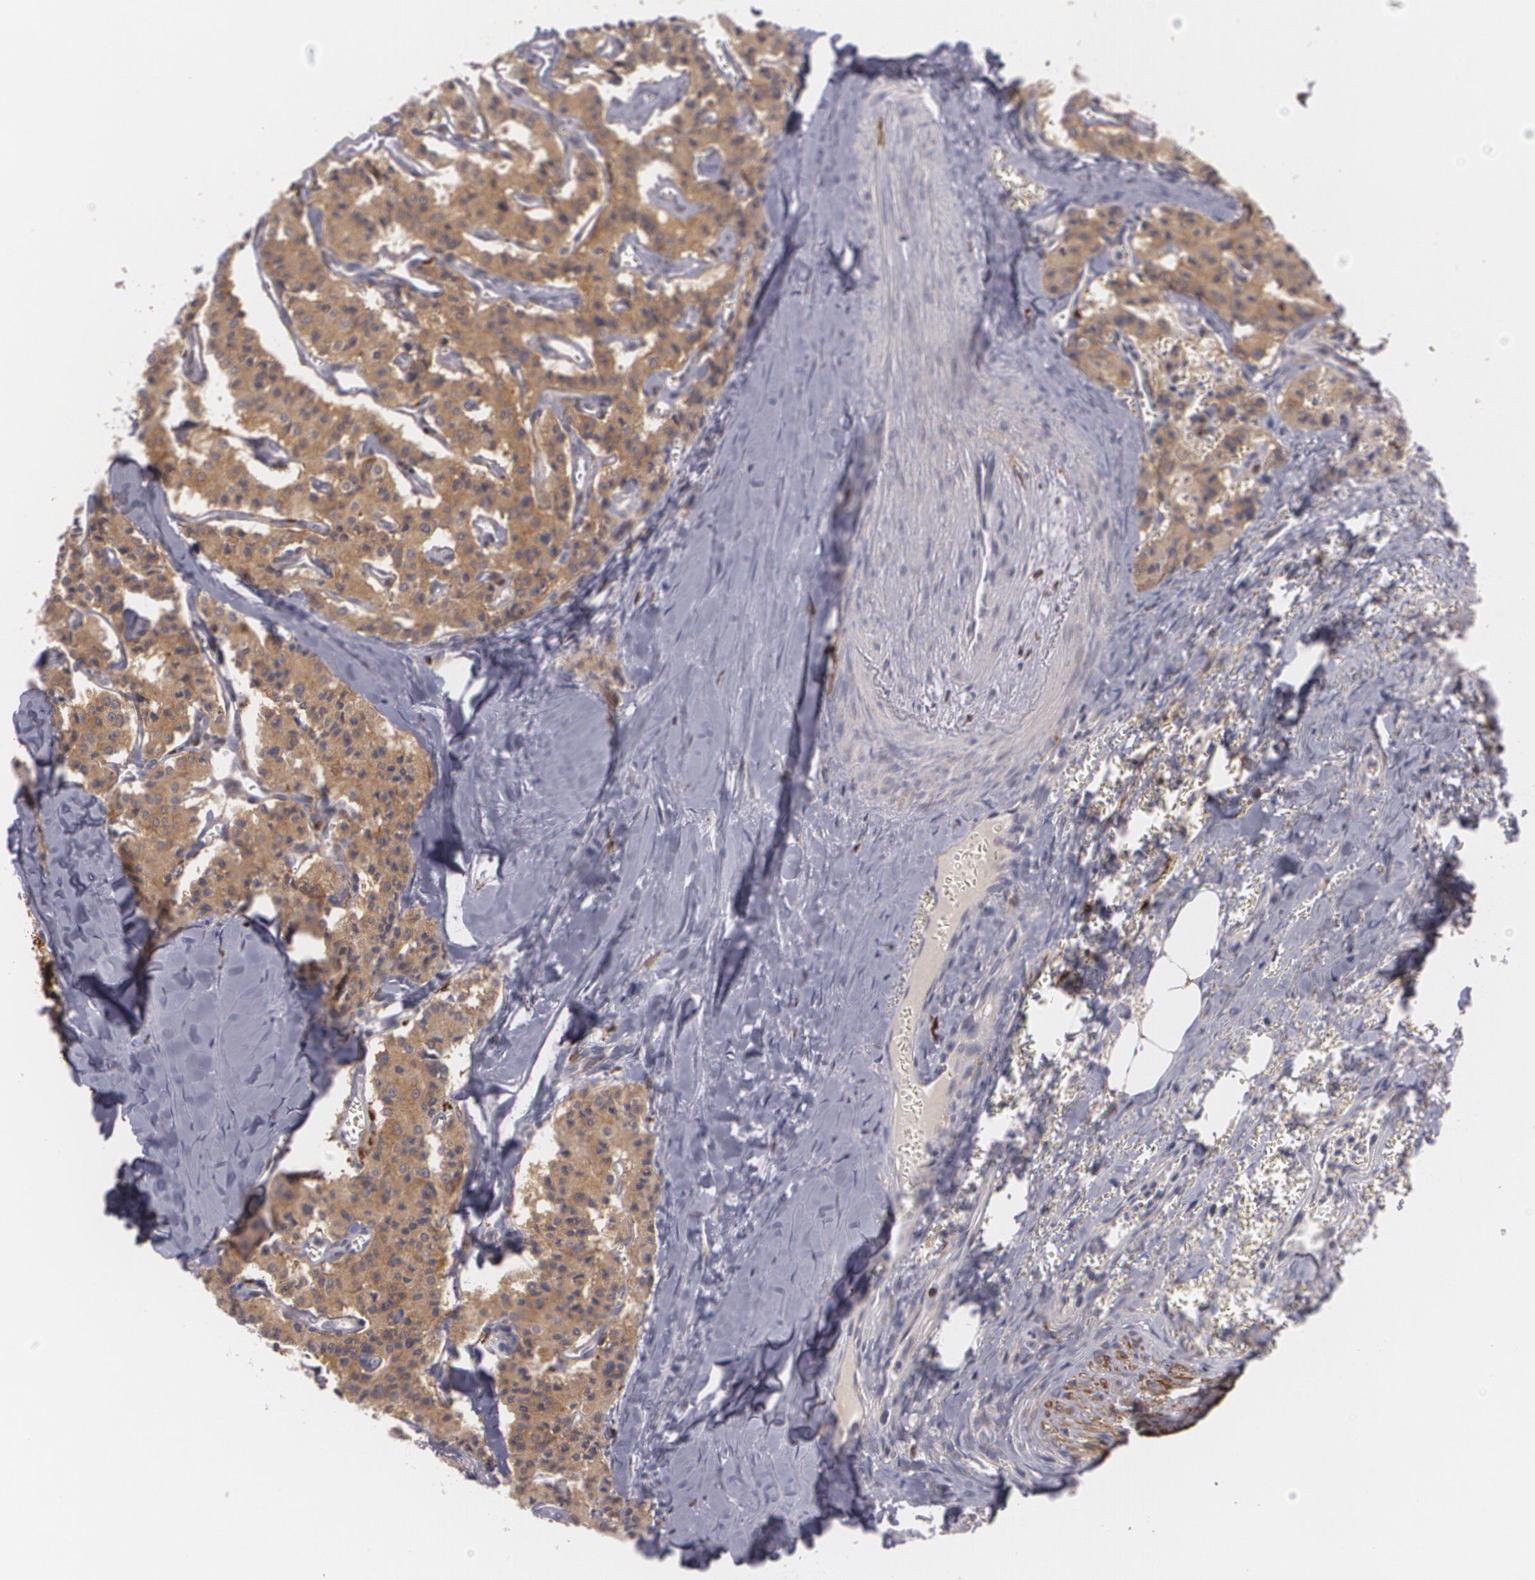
{"staining": {"intensity": "moderate", "quantity": ">75%", "location": "cytoplasmic/membranous"}, "tissue": "carcinoid", "cell_type": "Tumor cells", "image_type": "cancer", "snomed": [{"axis": "morphology", "description": "Carcinoid, malignant, NOS"}, {"axis": "topography", "description": "Bronchus"}], "caption": "Human carcinoid stained with a brown dye reveals moderate cytoplasmic/membranous positive expression in about >75% of tumor cells.", "gene": "BIN1", "patient": {"sex": "male", "age": 55}}